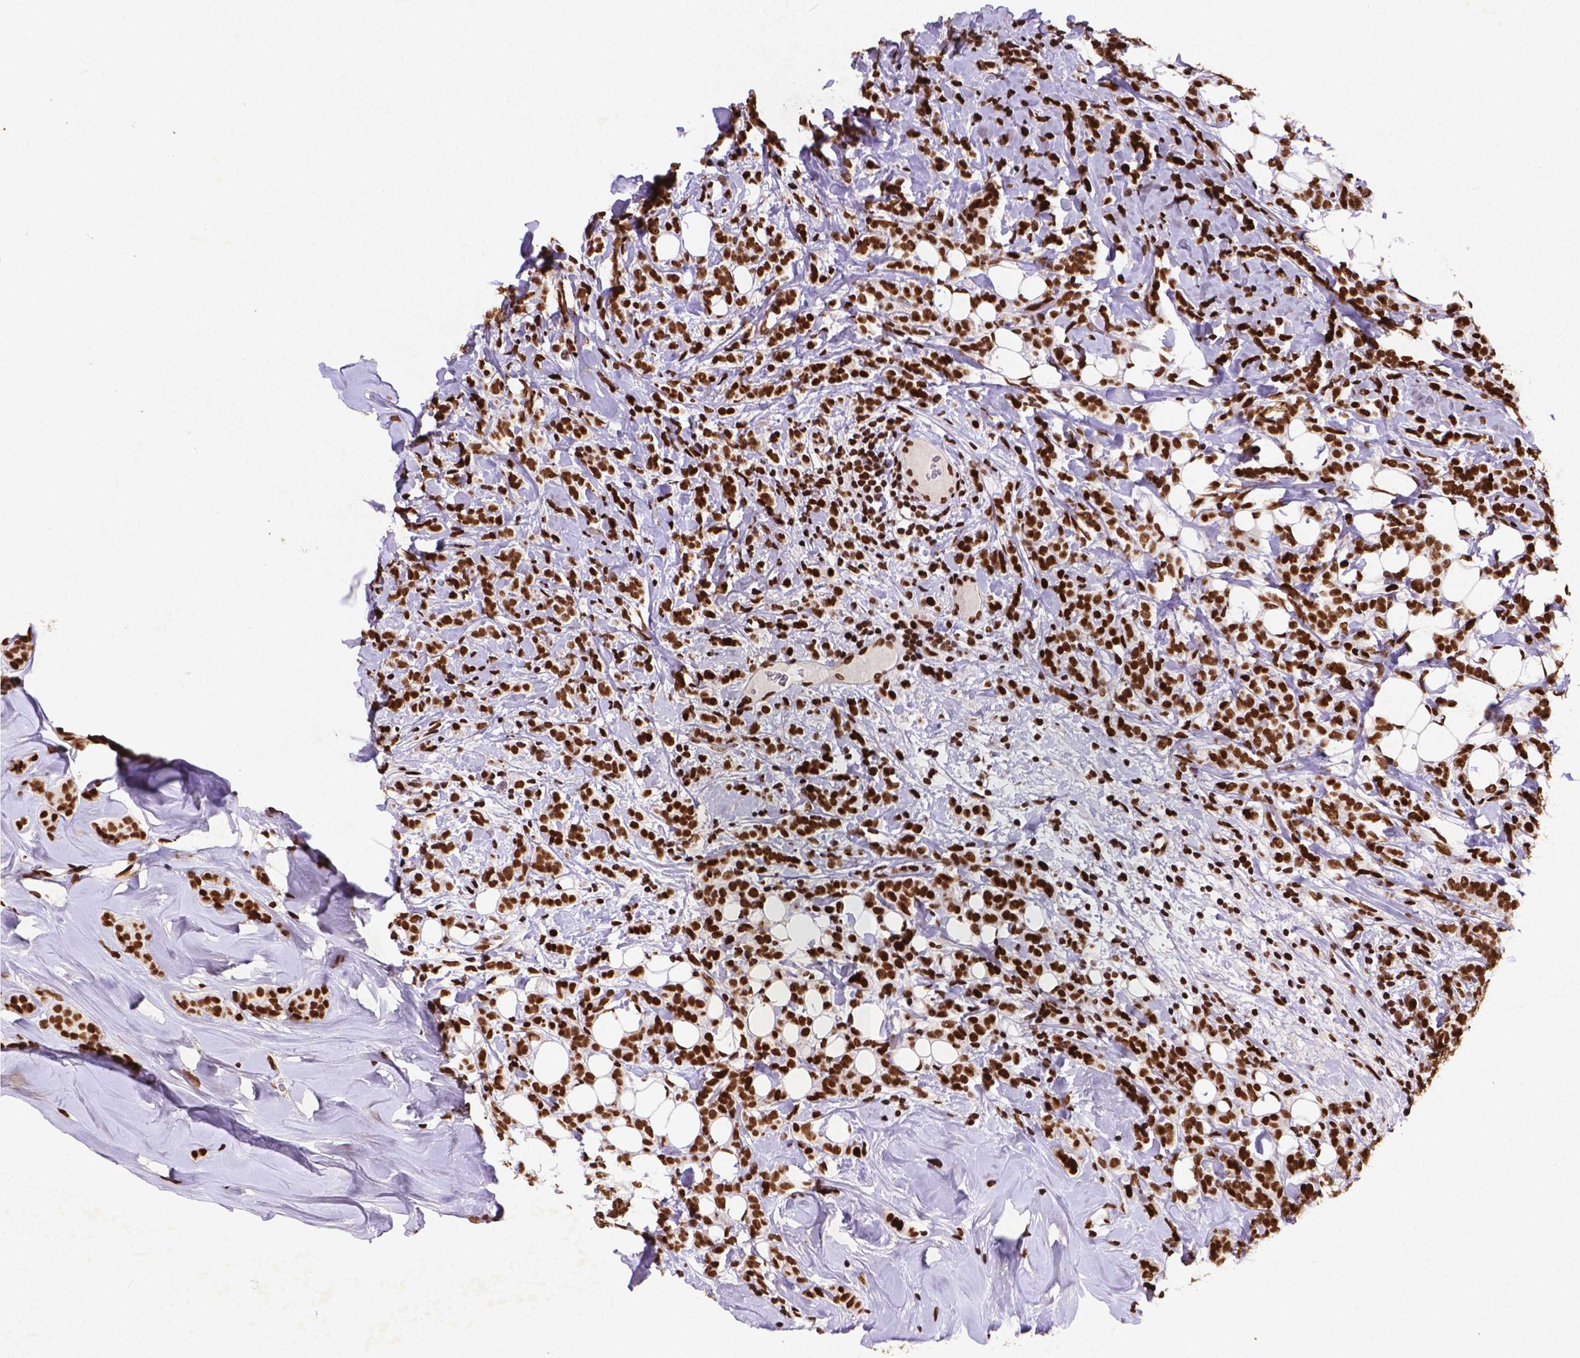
{"staining": {"intensity": "strong", "quantity": ">75%", "location": "nuclear"}, "tissue": "breast cancer", "cell_type": "Tumor cells", "image_type": "cancer", "snomed": [{"axis": "morphology", "description": "Lobular carcinoma"}, {"axis": "topography", "description": "Breast"}], "caption": "High-magnification brightfield microscopy of breast lobular carcinoma stained with DAB (3,3'-diaminobenzidine) (brown) and counterstained with hematoxylin (blue). tumor cells exhibit strong nuclear positivity is identified in approximately>75% of cells.", "gene": "CITED2", "patient": {"sex": "female", "age": 49}}